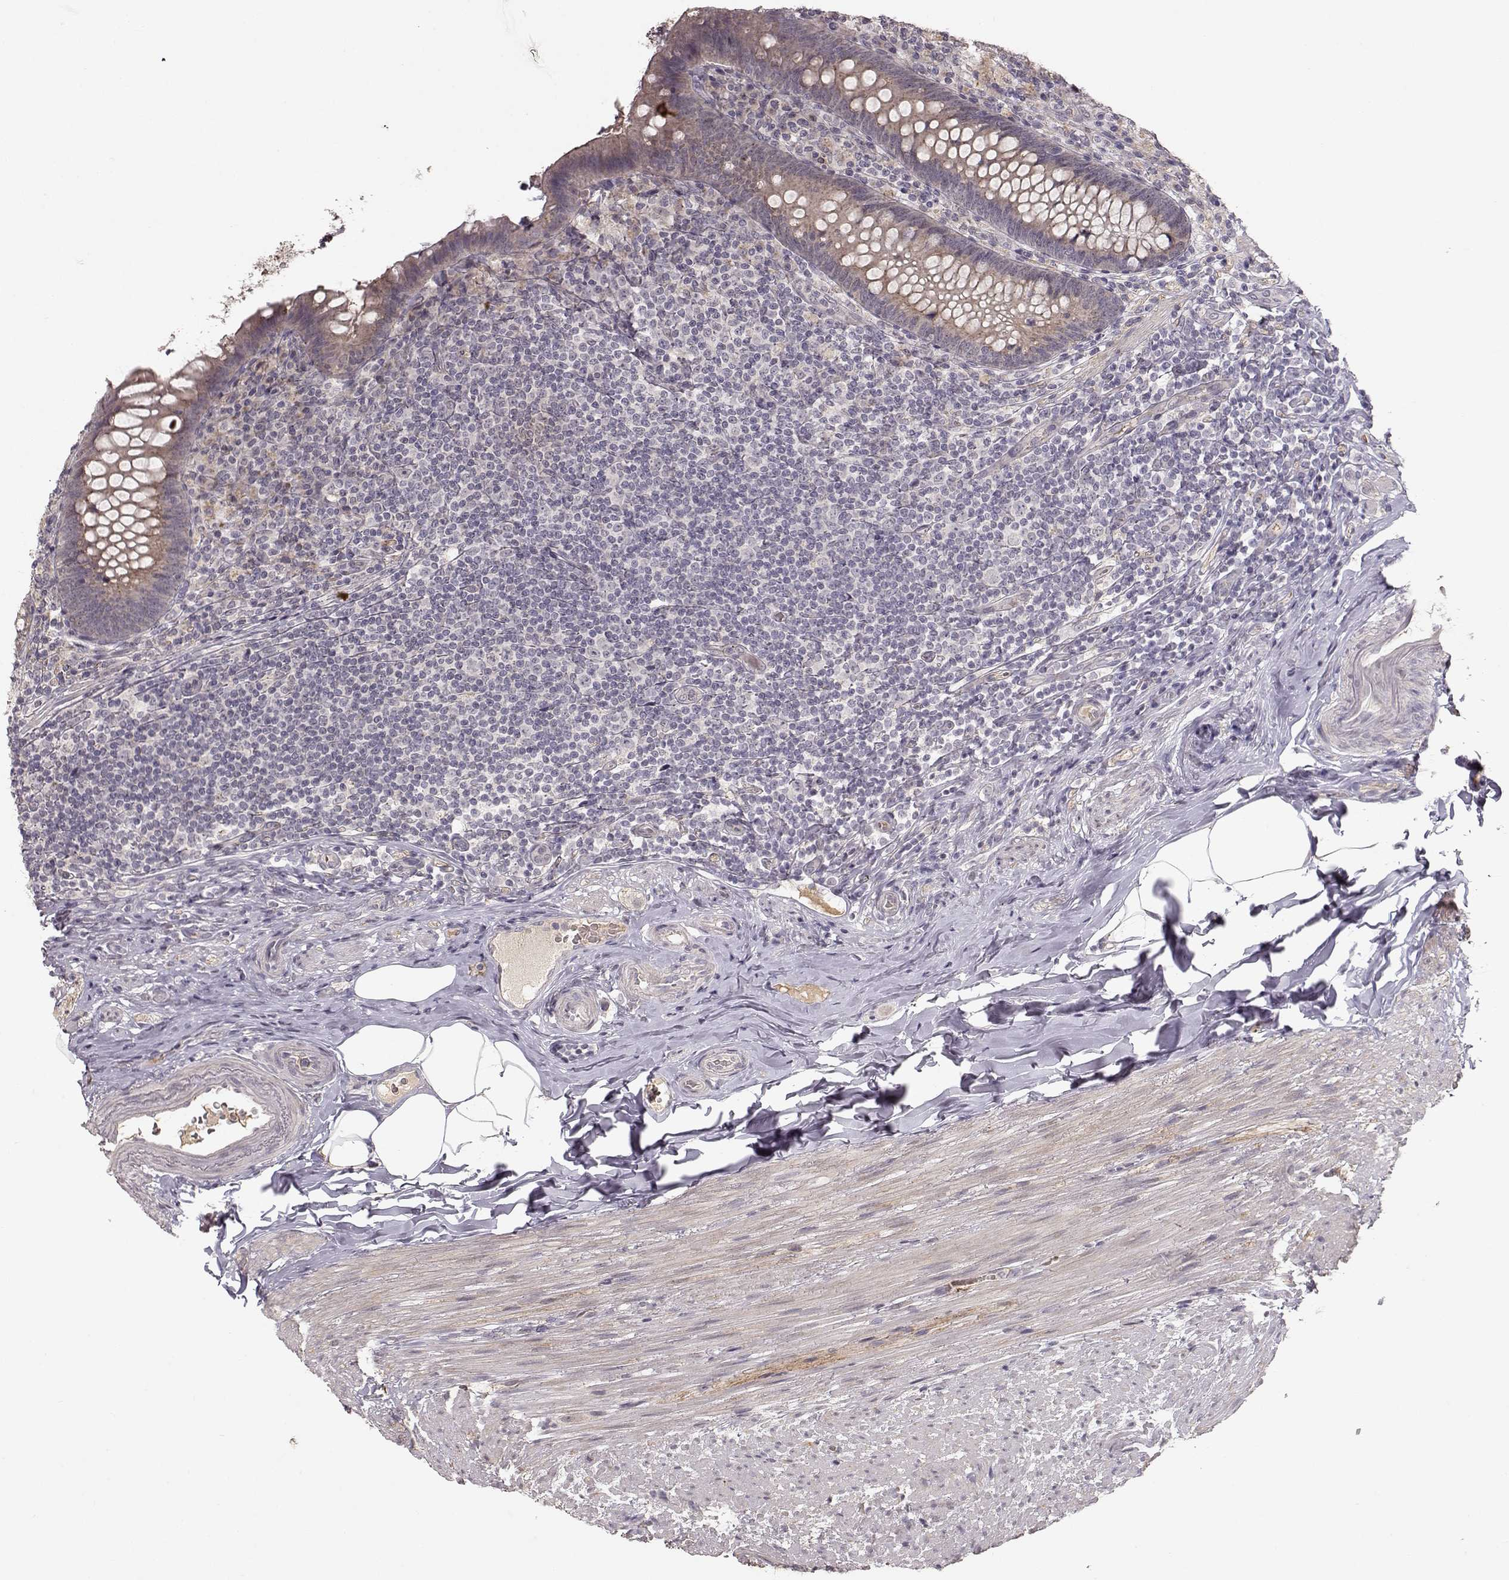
{"staining": {"intensity": "weak", "quantity": ">75%", "location": "cytoplasmic/membranous"}, "tissue": "appendix", "cell_type": "Glandular cells", "image_type": "normal", "snomed": [{"axis": "morphology", "description": "Normal tissue, NOS"}, {"axis": "topography", "description": "Appendix"}], "caption": "Glandular cells show weak cytoplasmic/membranous positivity in about >75% of cells in normal appendix.", "gene": "PNMT", "patient": {"sex": "male", "age": 47}}